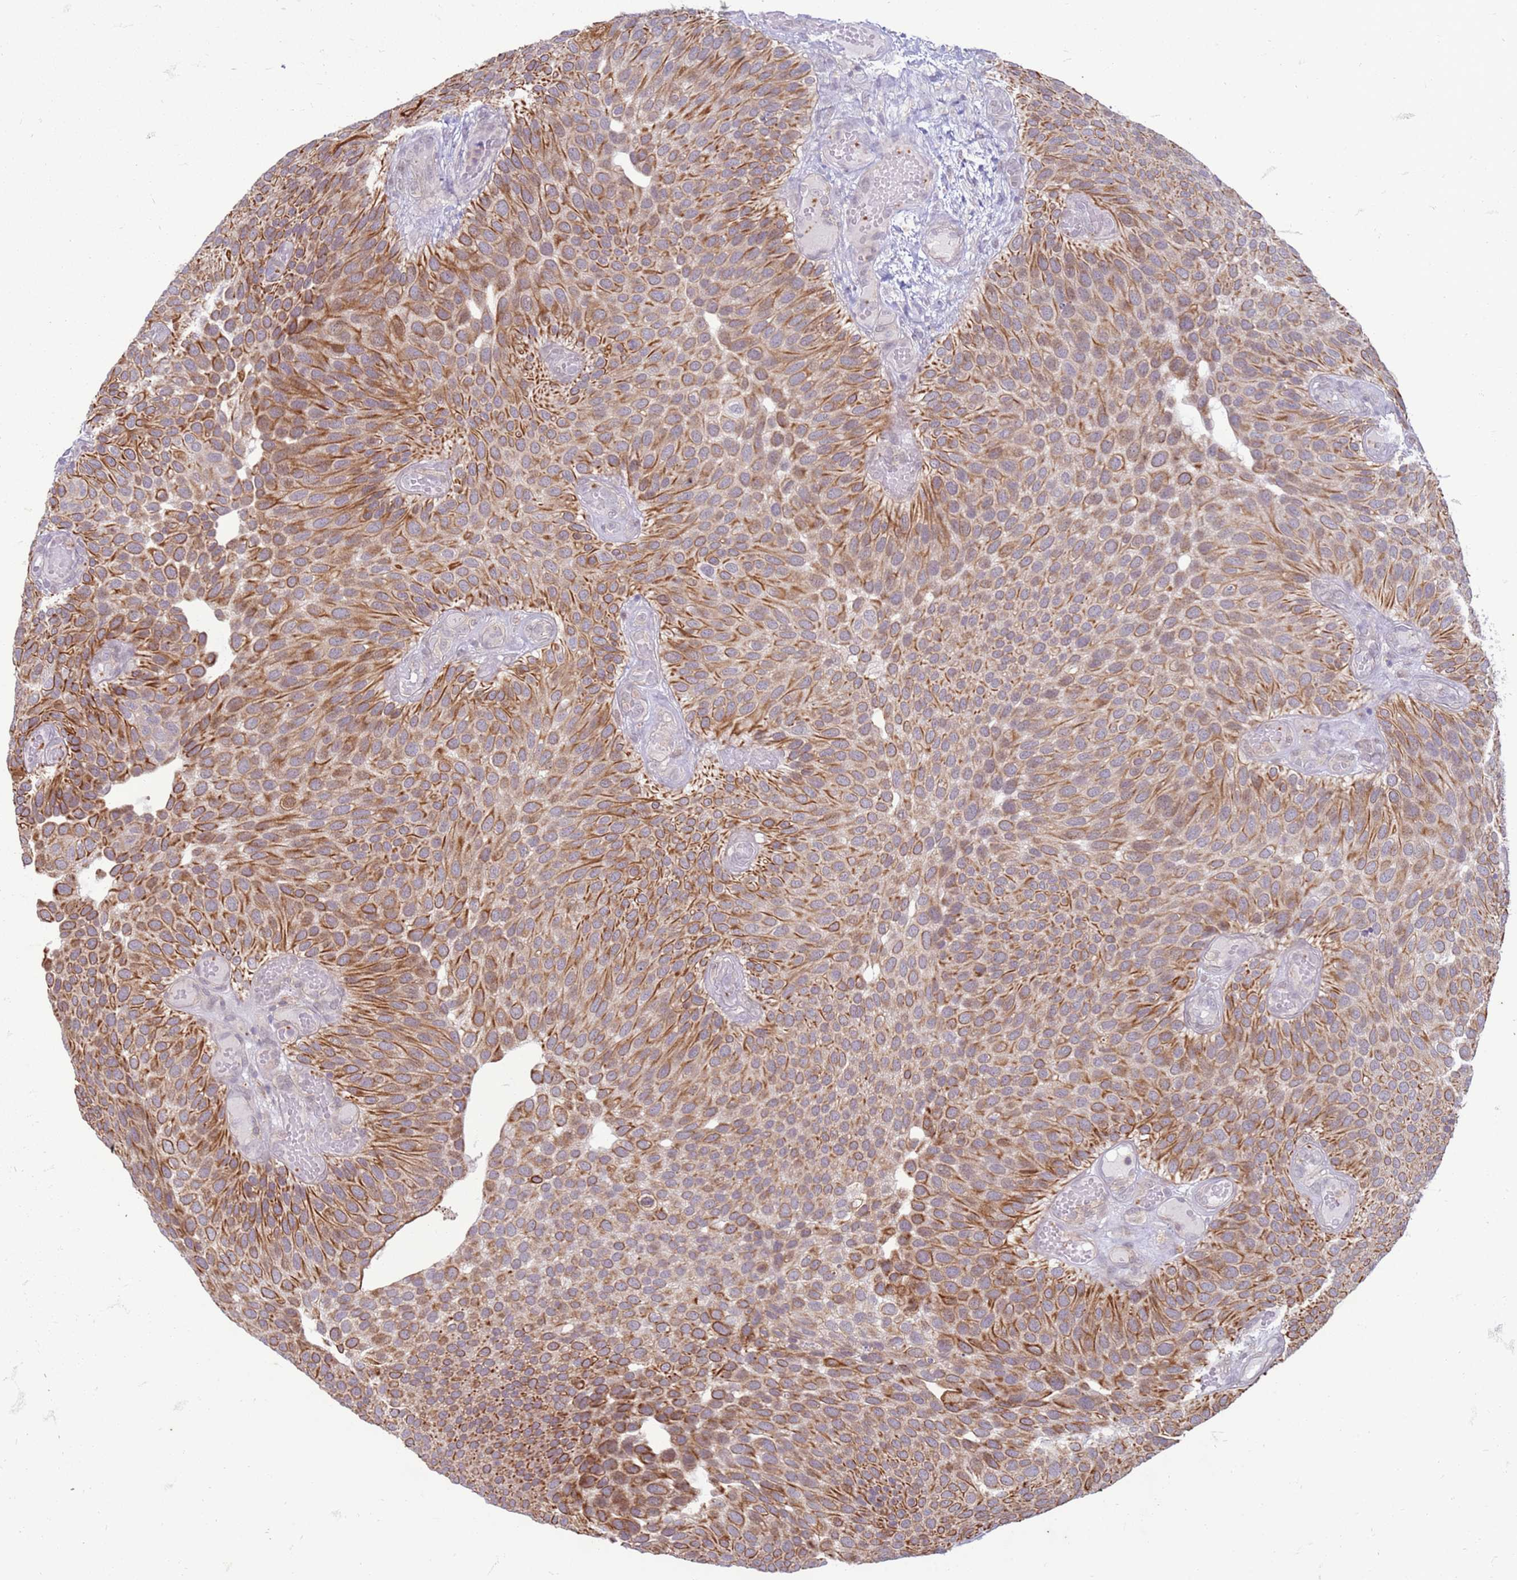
{"staining": {"intensity": "moderate", "quantity": ">75%", "location": "cytoplasmic/membranous"}, "tissue": "urothelial cancer", "cell_type": "Tumor cells", "image_type": "cancer", "snomed": [{"axis": "morphology", "description": "Urothelial carcinoma, Low grade"}, {"axis": "topography", "description": "Urinary bladder"}], "caption": "Urothelial cancer stained for a protein reveals moderate cytoplasmic/membranous positivity in tumor cells.", "gene": "SLC15A3", "patient": {"sex": "male", "age": 89}}